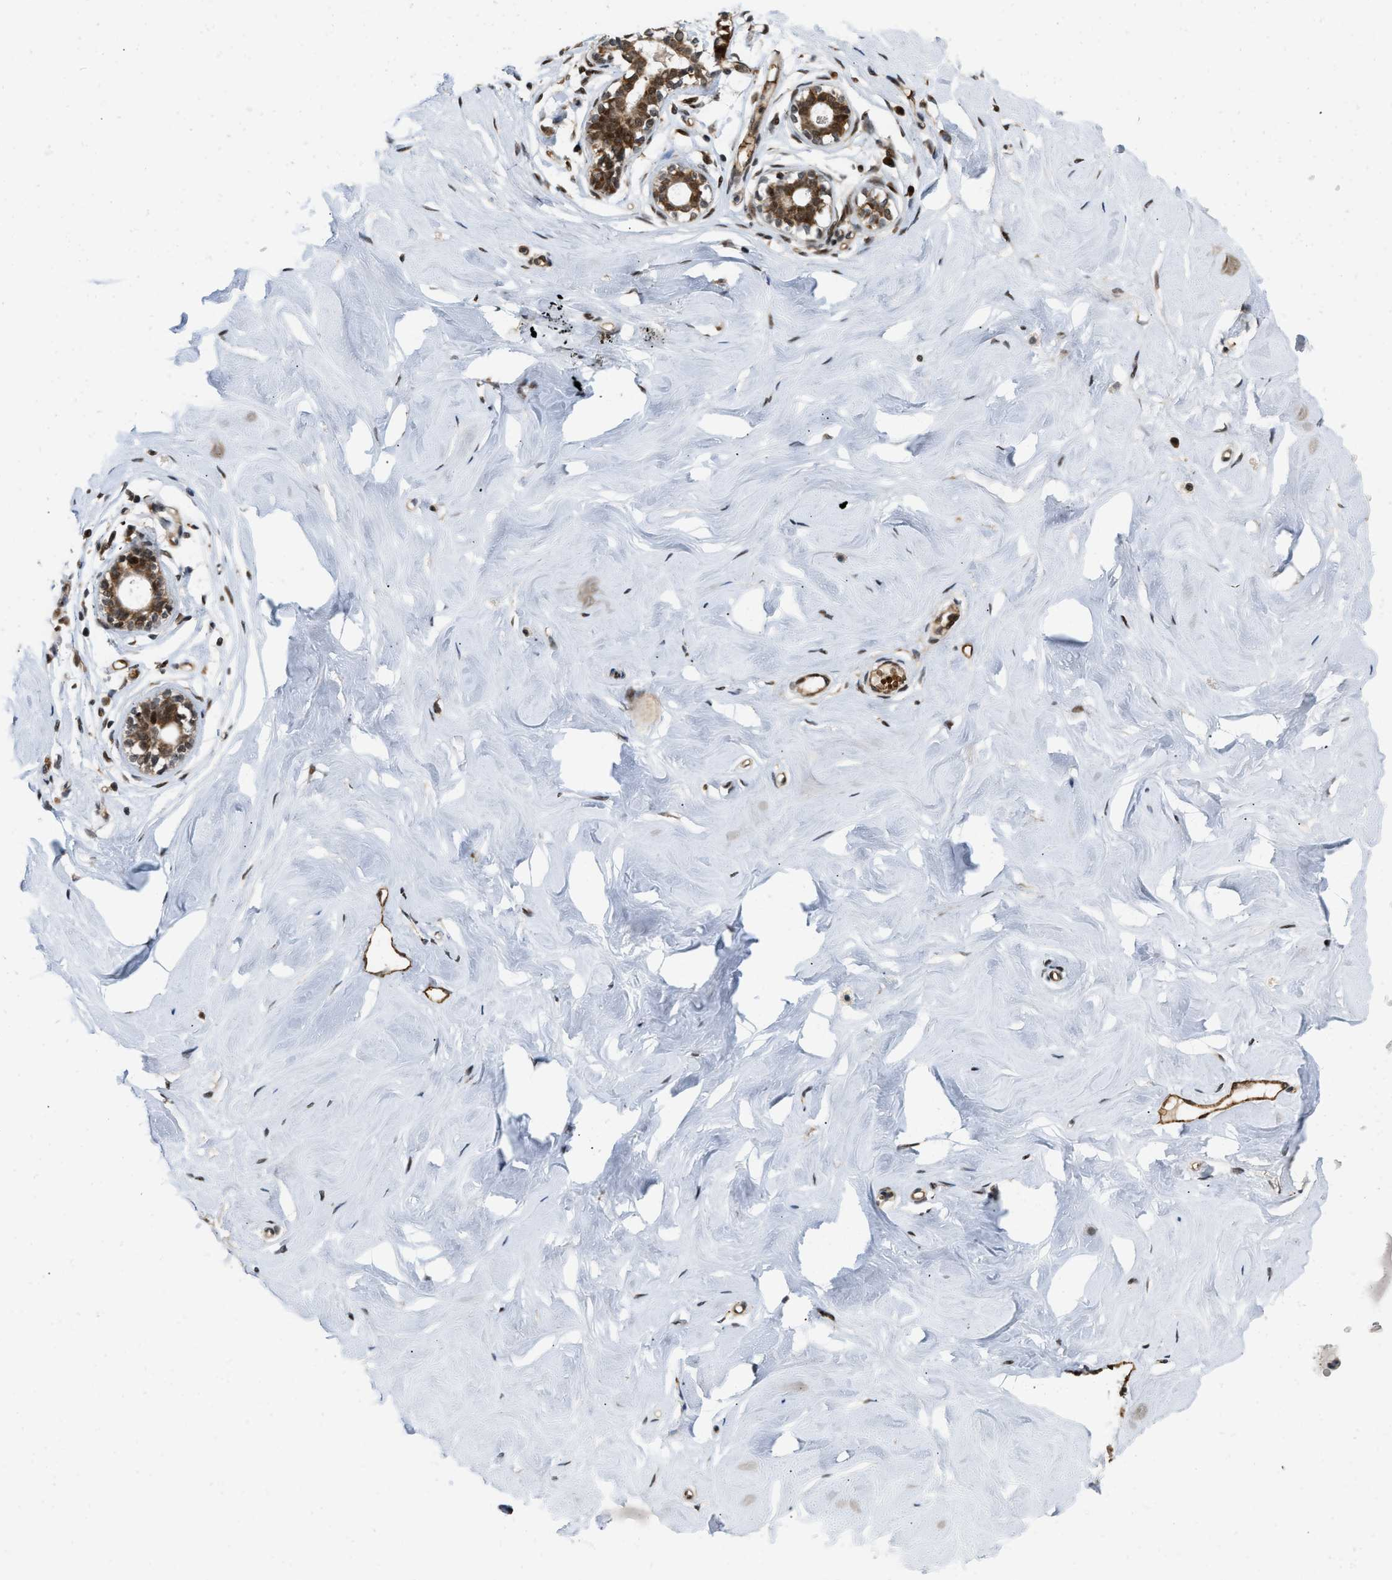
{"staining": {"intensity": "negative", "quantity": "none", "location": "none"}, "tissue": "breast", "cell_type": "Adipocytes", "image_type": "normal", "snomed": [{"axis": "morphology", "description": "Normal tissue, NOS"}, {"axis": "topography", "description": "Breast"}], "caption": "DAB immunohistochemical staining of benign breast exhibits no significant positivity in adipocytes.", "gene": "ANKRD11", "patient": {"sex": "female", "age": 23}}